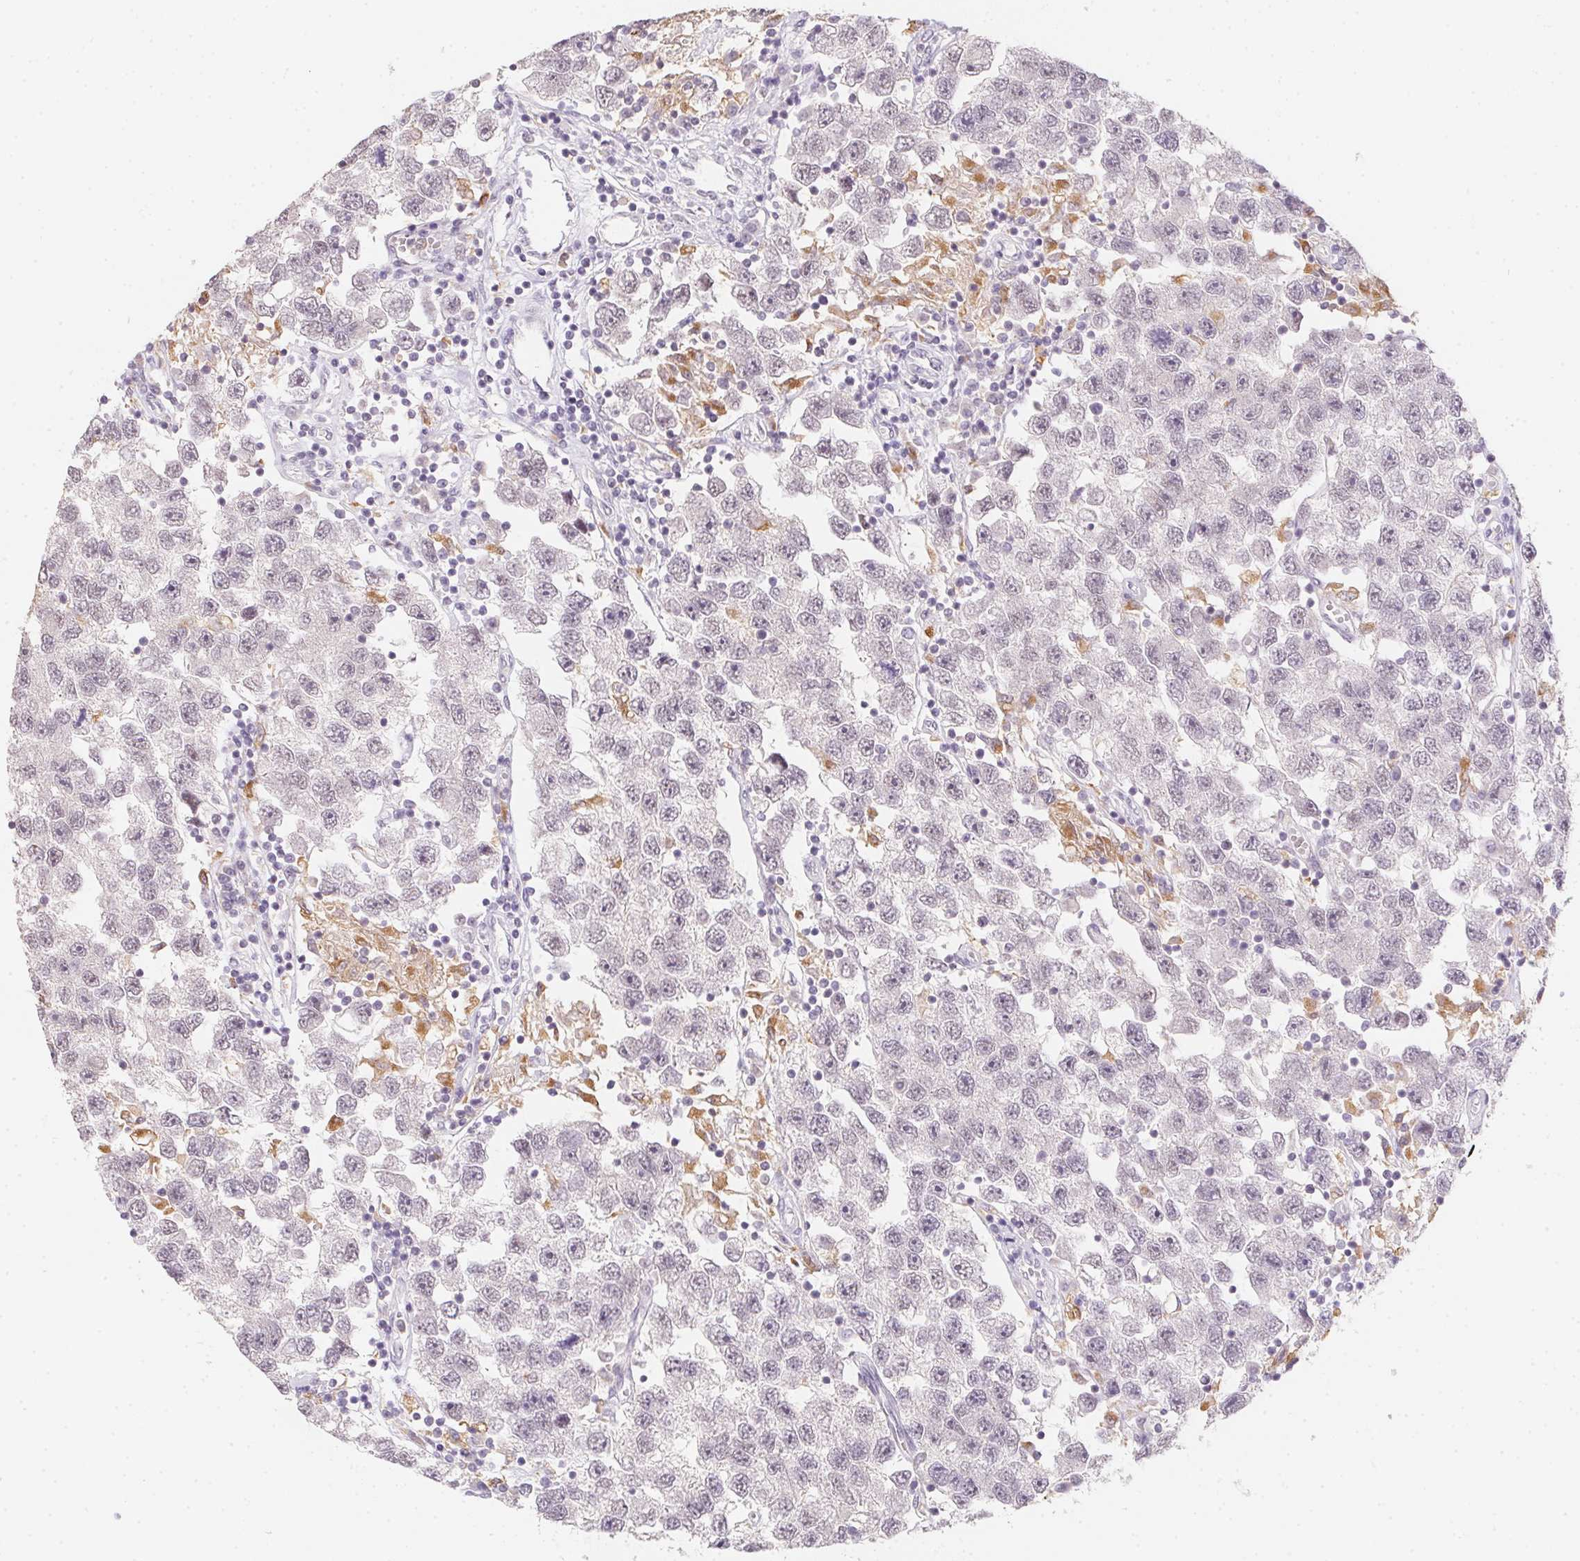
{"staining": {"intensity": "negative", "quantity": "none", "location": "none"}, "tissue": "testis cancer", "cell_type": "Tumor cells", "image_type": "cancer", "snomed": [{"axis": "morphology", "description": "Seminoma, NOS"}, {"axis": "topography", "description": "Testis"}], "caption": "This micrograph is of seminoma (testis) stained with immunohistochemistry to label a protein in brown with the nuclei are counter-stained blue. There is no expression in tumor cells.", "gene": "SLC6A18", "patient": {"sex": "male", "age": 26}}